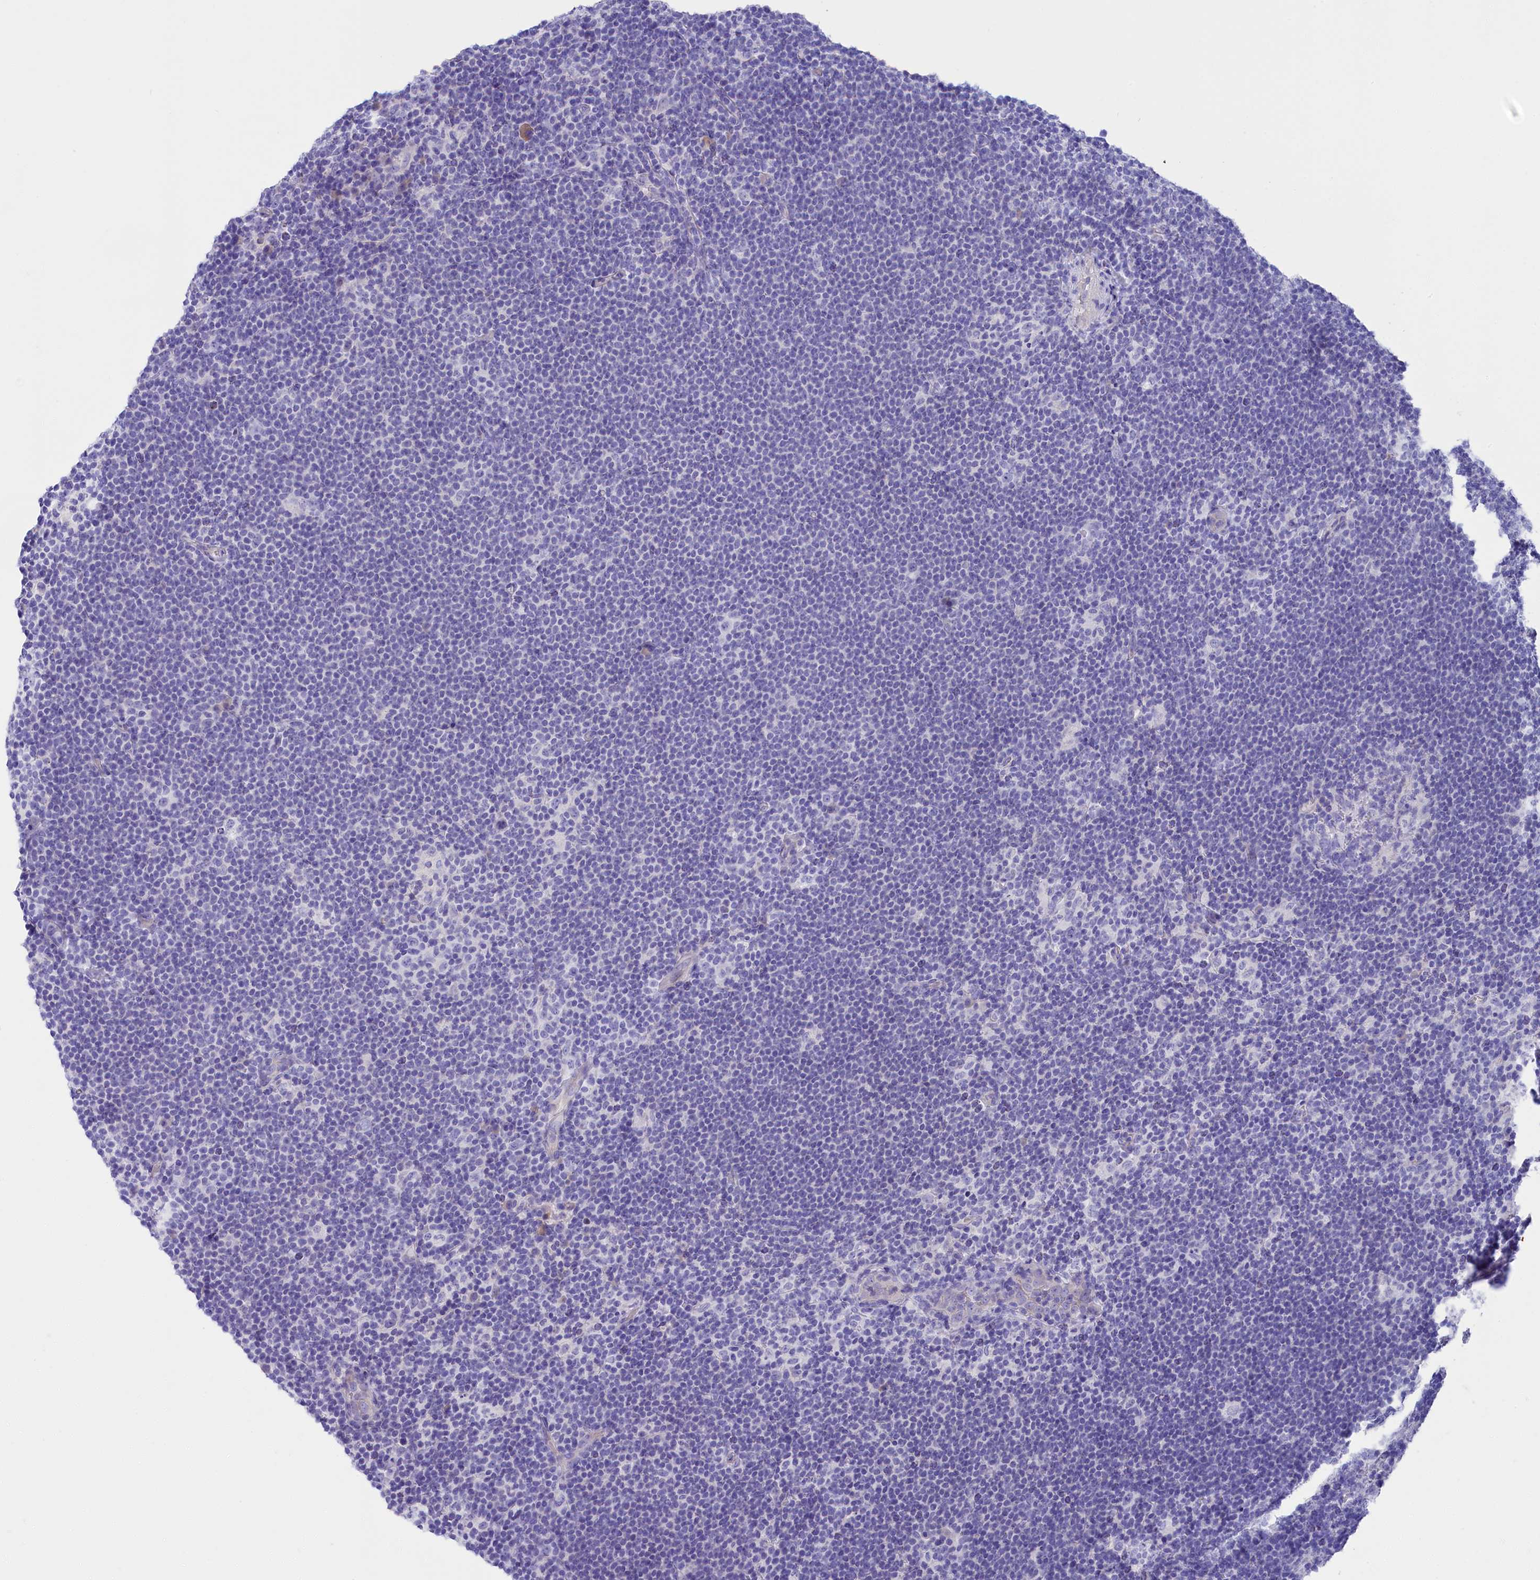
{"staining": {"intensity": "negative", "quantity": "none", "location": "none"}, "tissue": "lymphoma", "cell_type": "Tumor cells", "image_type": "cancer", "snomed": [{"axis": "morphology", "description": "Hodgkin's disease, NOS"}, {"axis": "topography", "description": "Lymph node"}], "caption": "The histopathology image exhibits no staining of tumor cells in Hodgkin's disease.", "gene": "SULT2A1", "patient": {"sex": "female", "age": 57}}